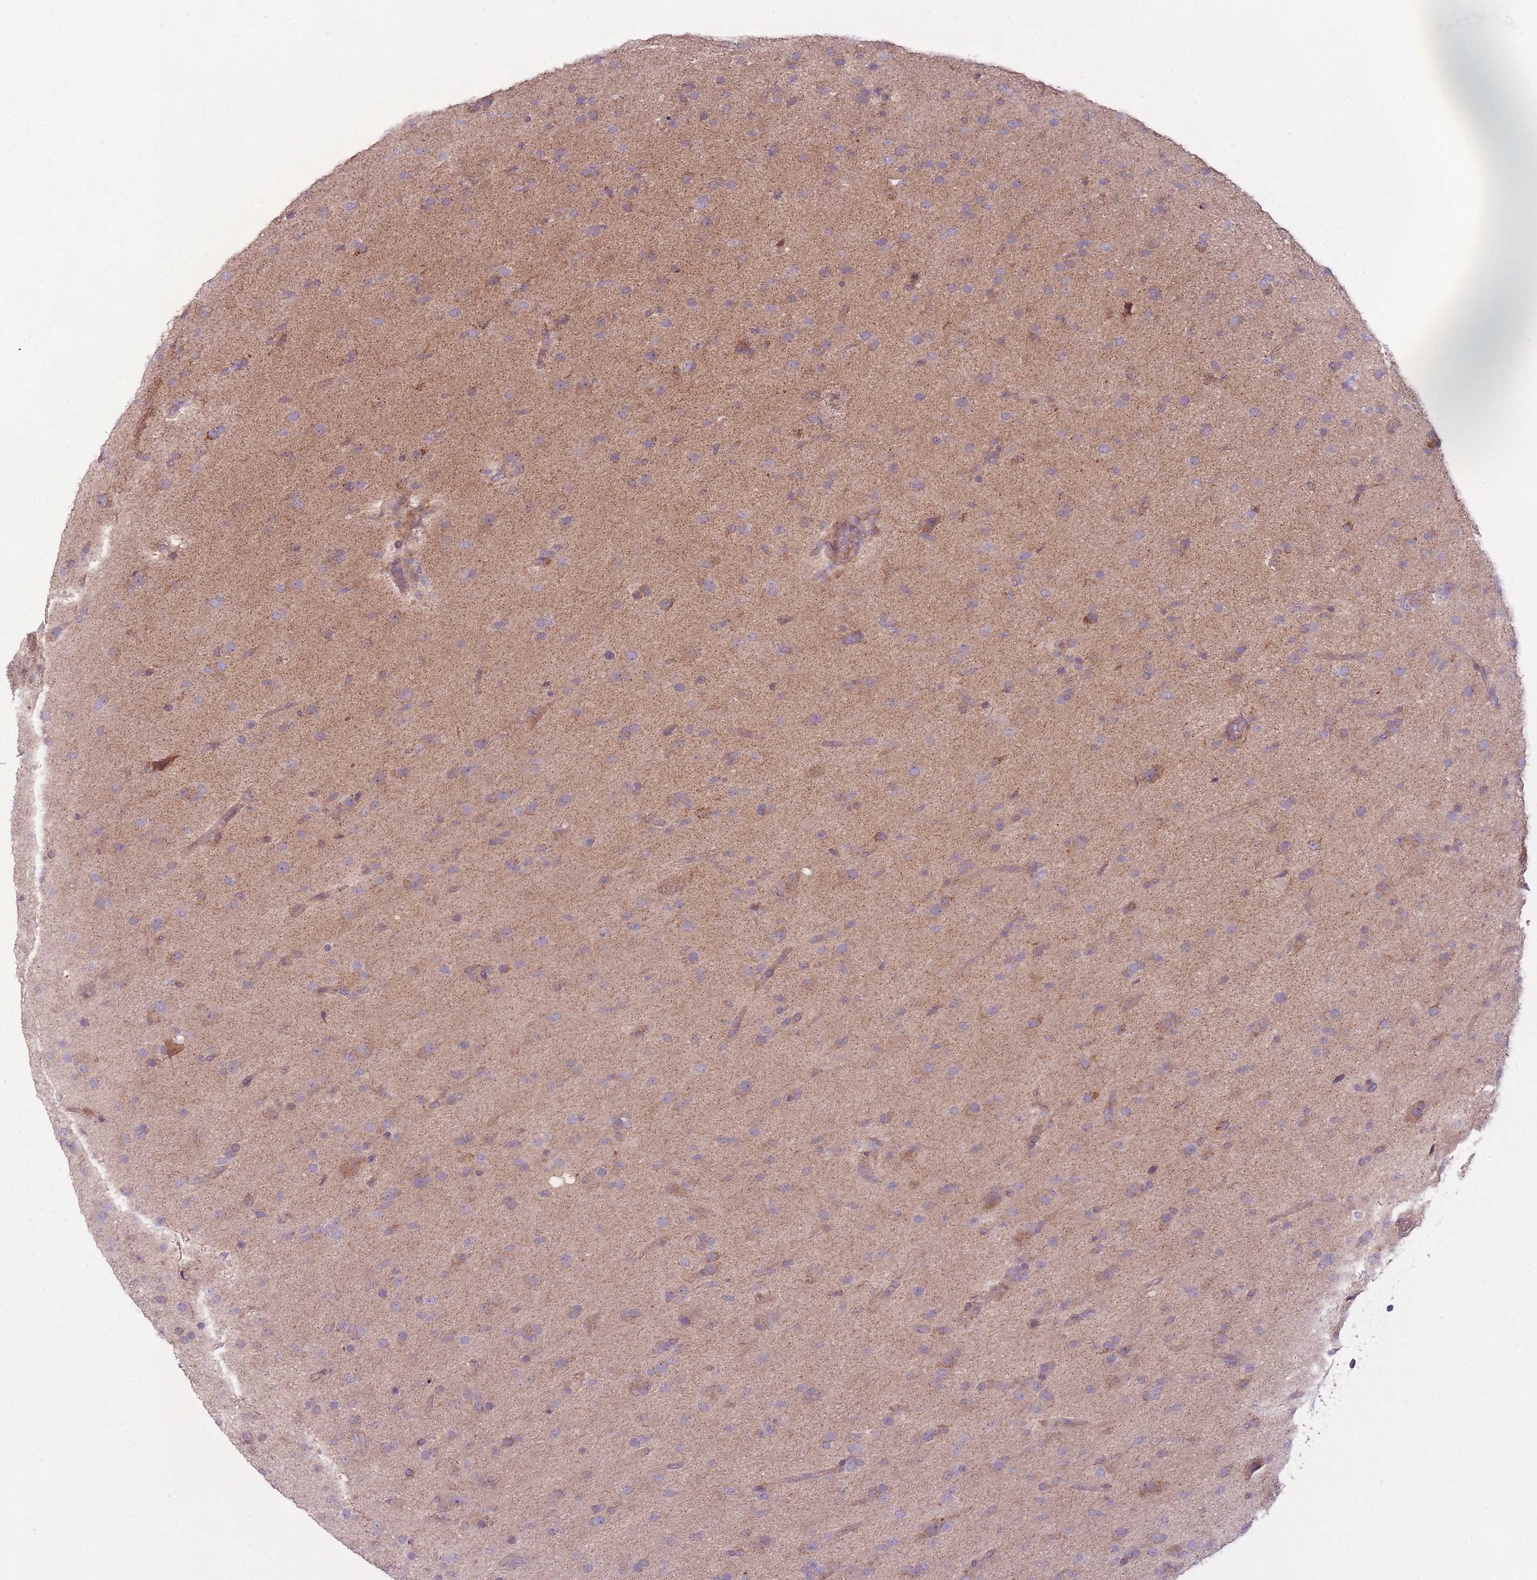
{"staining": {"intensity": "moderate", "quantity": "<25%", "location": "cytoplasmic/membranous"}, "tissue": "glioma", "cell_type": "Tumor cells", "image_type": "cancer", "snomed": [{"axis": "morphology", "description": "Glioma, malignant, Low grade"}, {"axis": "topography", "description": "Brain"}], "caption": "DAB (3,3'-diaminobenzidine) immunohistochemical staining of human malignant low-grade glioma exhibits moderate cytoplasmic/membranous protein positivity in approximately <25% of tumor cells.", "gene": "NT5DC2", "patient": {"sex": "male", "age": 65}}